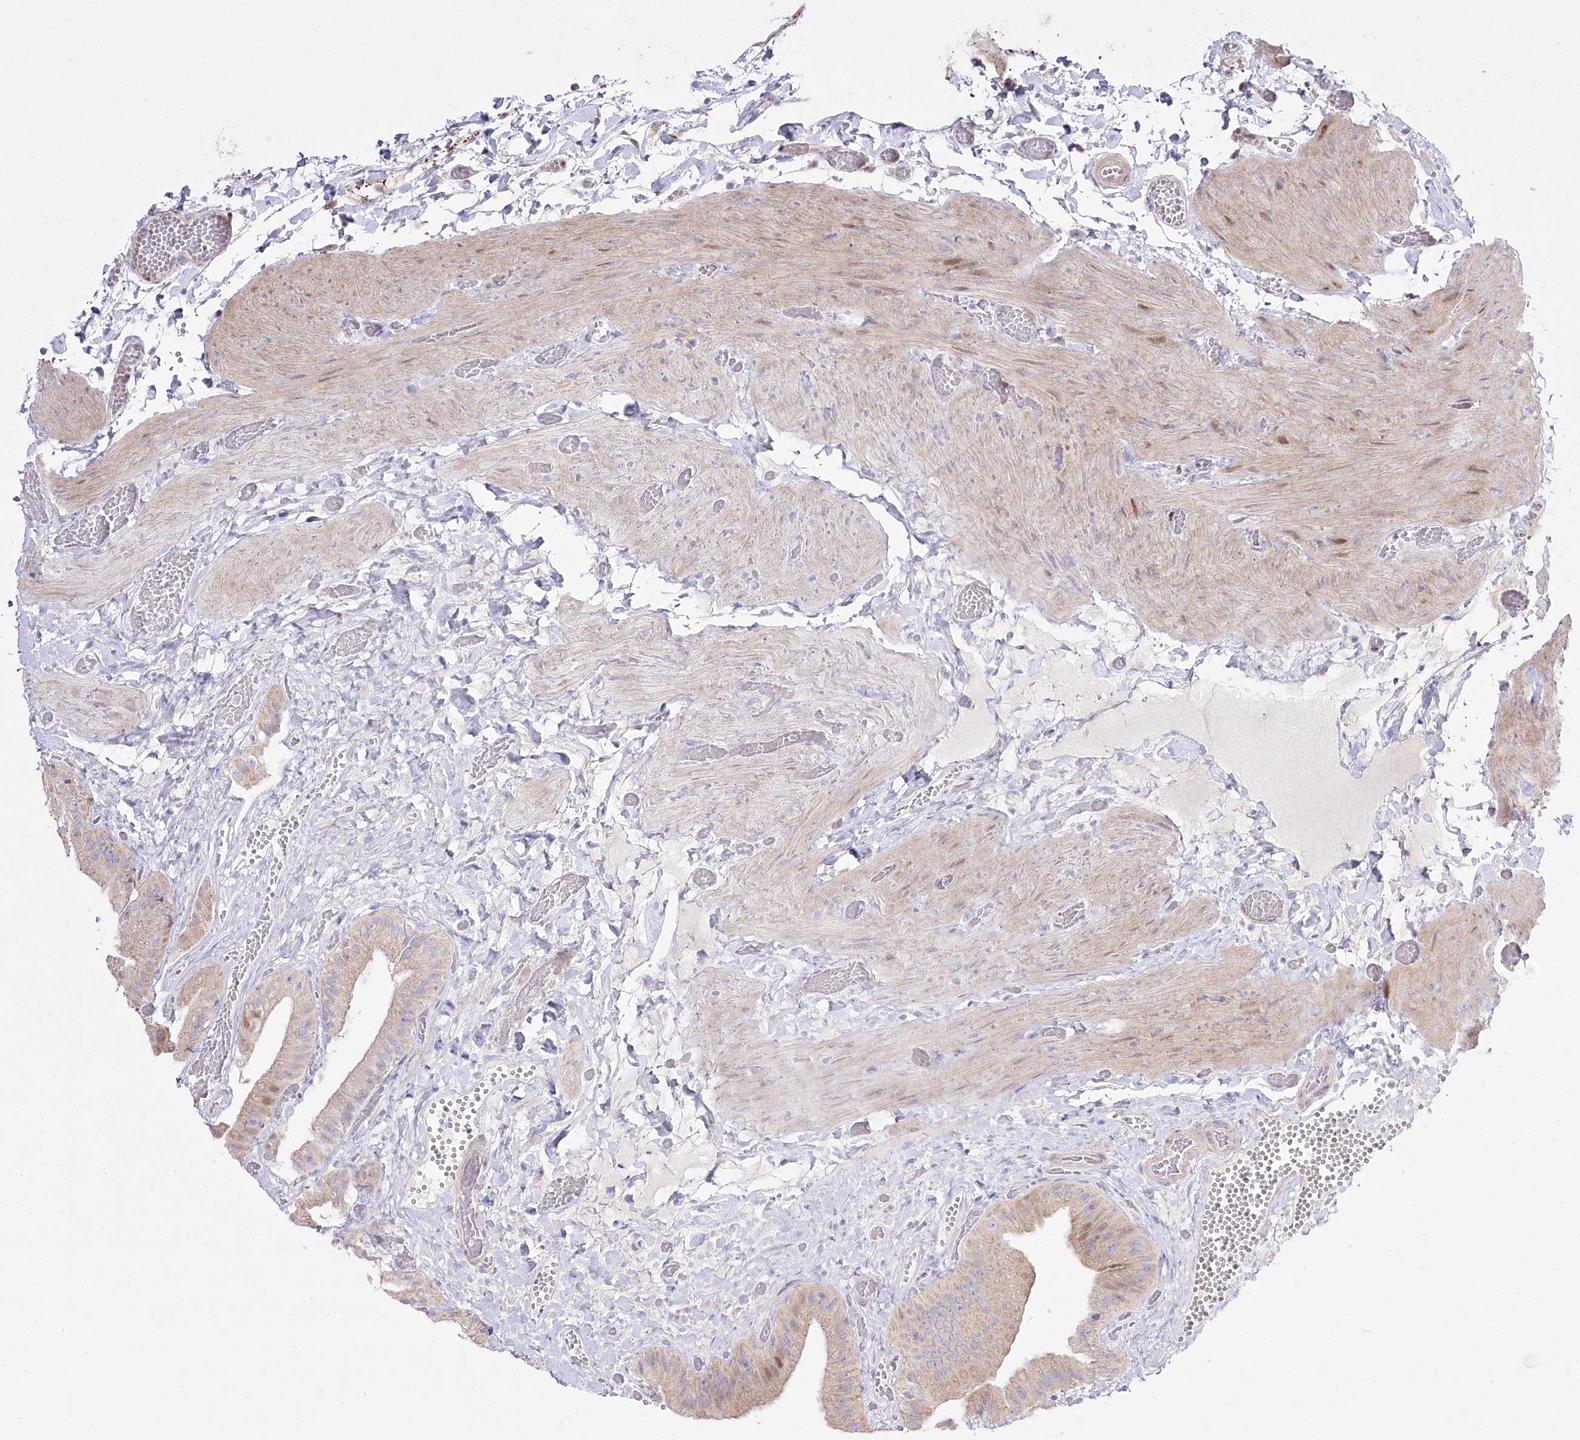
{"staining": {"intensity": "weak", "quantity": "25%-75%", "location": "cytoplasmic/membranous,nuclear"}, "tissue": "gallbladder", "cell_type": "Glandular cells", "image_type": "normal", "snomed": [{"axis": "morphology", "description": "Normal tissue, NOS"}, {"axis": "topography", "description": "Gallbladder"}], "caption": "Immunohistochemistry (IHC) (DAB (3,3'-diaminobenzidine)) staining of normal human gallbladder shows weak cytoplasmic/membranous,nuclear protein expression in approximately 25%-75% of glandular cells.", "gene": "CEP164", "patient": {"sex": "female", "age": 64}}